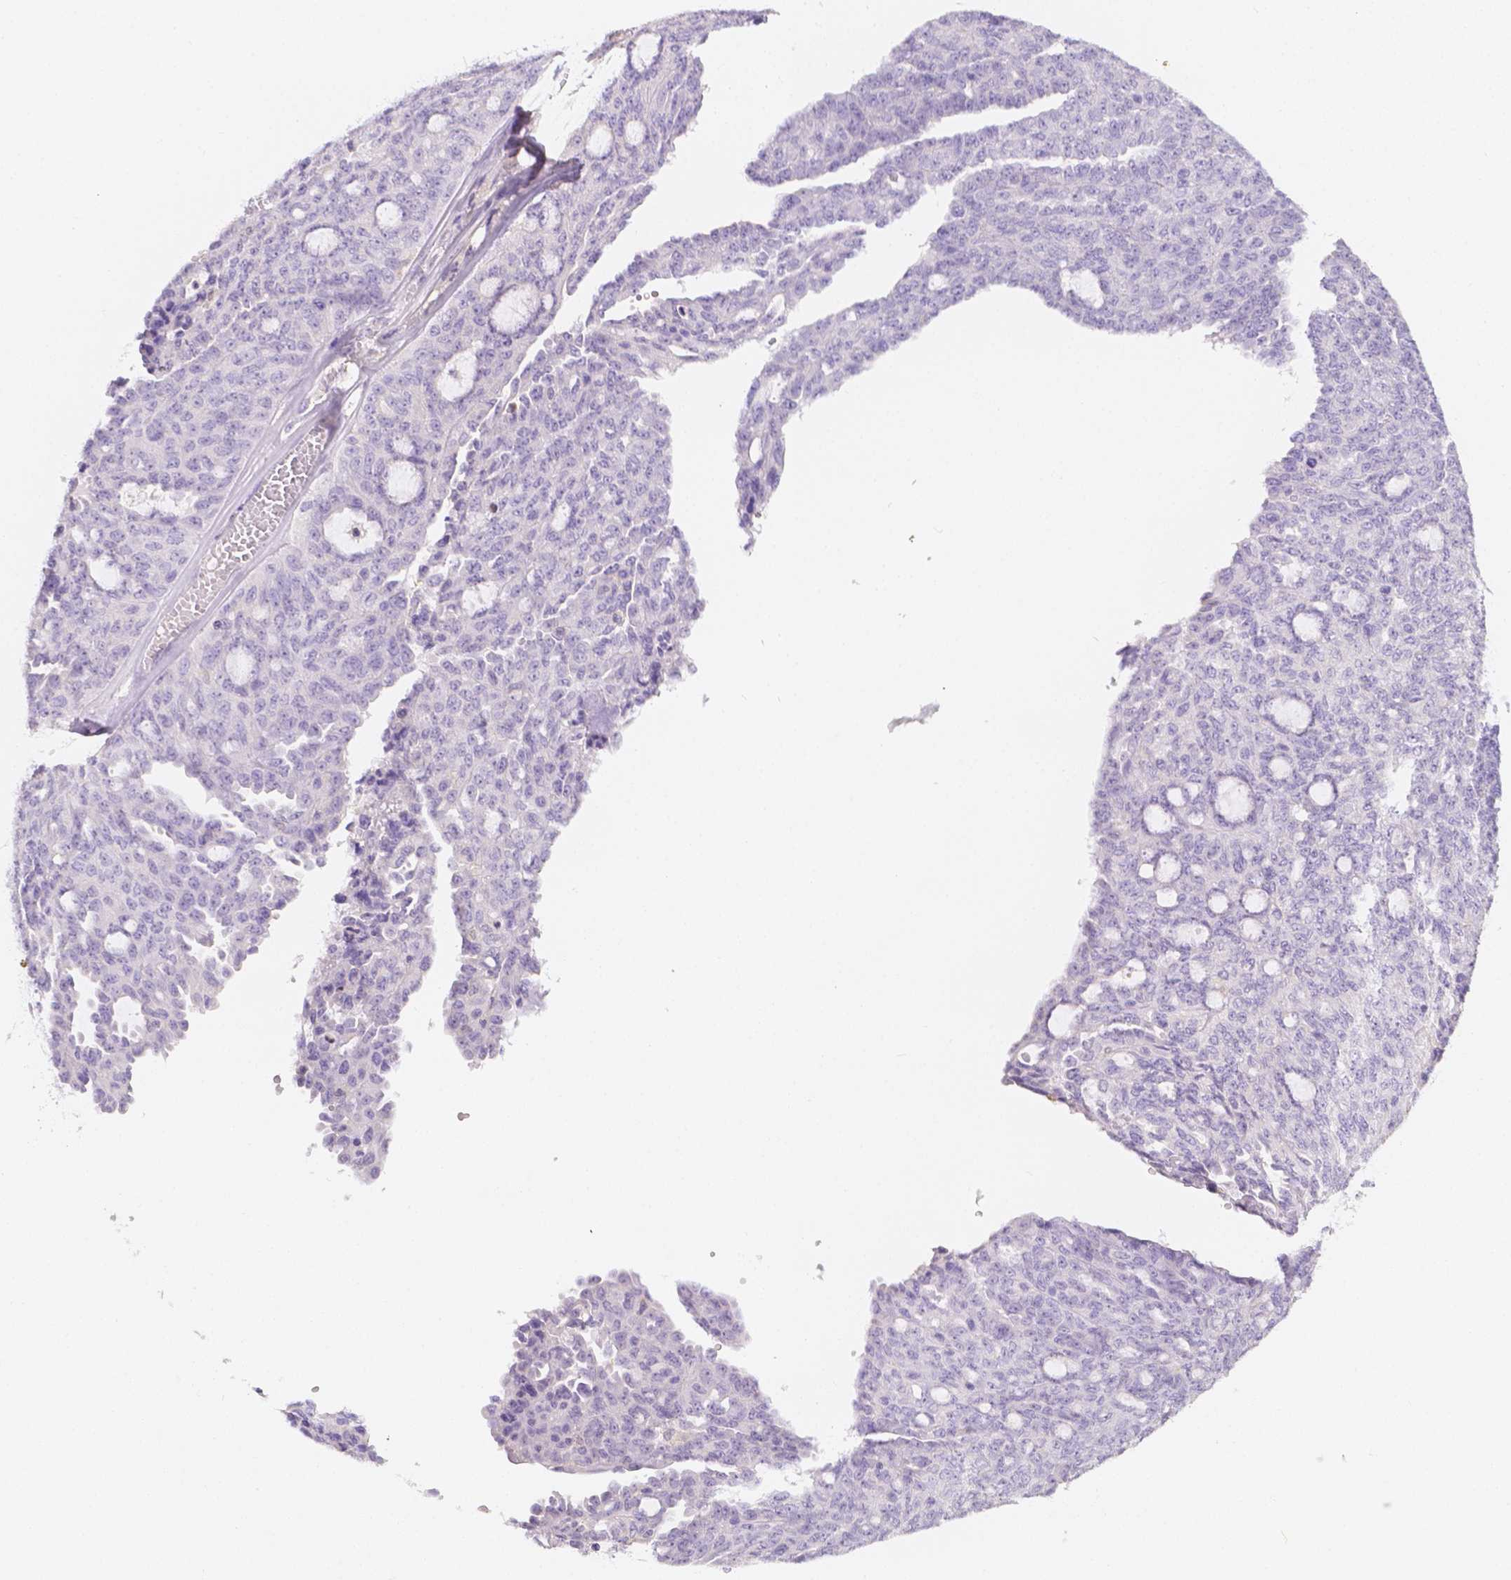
{"staining": {"intensity": "negative", "quantity": "none", "location": "none"}, "tissue": "ovarian cancer", "cell_type": "Tumor cells", "image_type": "cancer", "snomed": [{"axis": "morphology", "description": "Cystadenocarcinoma, serous, NOS"}, {"axis": "topography", "description": "Ovary"}], "caption": "There is no significant expression in tumor cells of ovarian serous cystadenocarcinoma.", "gene": "SGTB", "patient": {"sex": "female", "age": 71}}